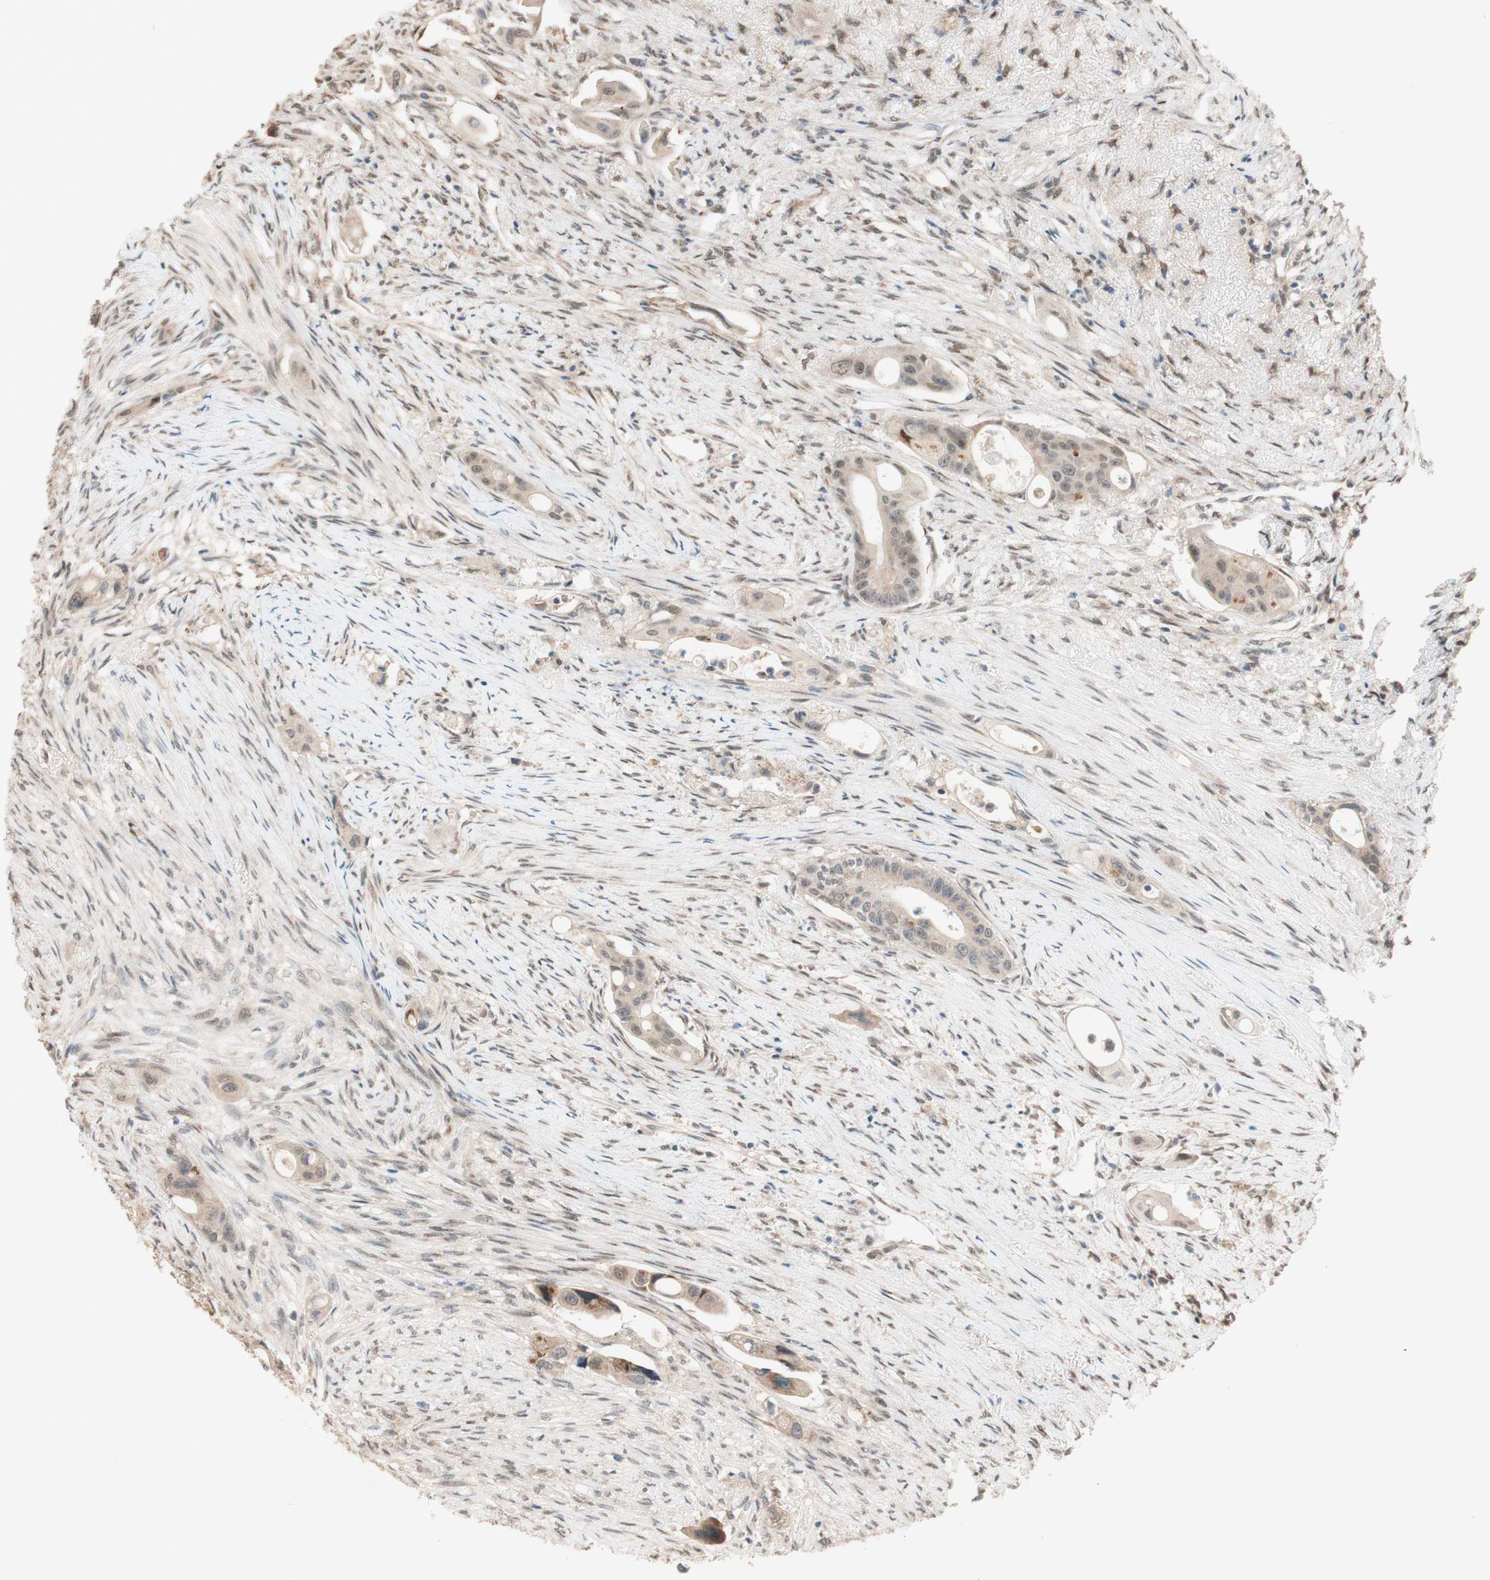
{"staining": {"intensity": "weak", "quantity": "<25%", "location": "cytoplasmic/membranous"}, "tissue": "colorectal cancer", "cell_type": "Tumor cells", "image_type": "cancer", "snomed": [{"axis": "morphology", "description": "Adenocarcinoma, NOS"}, {"axis": "topography", "description": "Colon"}], "caption": "DAB (3,3'-diaminobenzidine) immunohistochemical staining of colorectal cancer (adenocarcinoma) displays no significant staining in tumor cells.", "gene": "CCNC", "patient": {"sex": "female", "age": 57}}